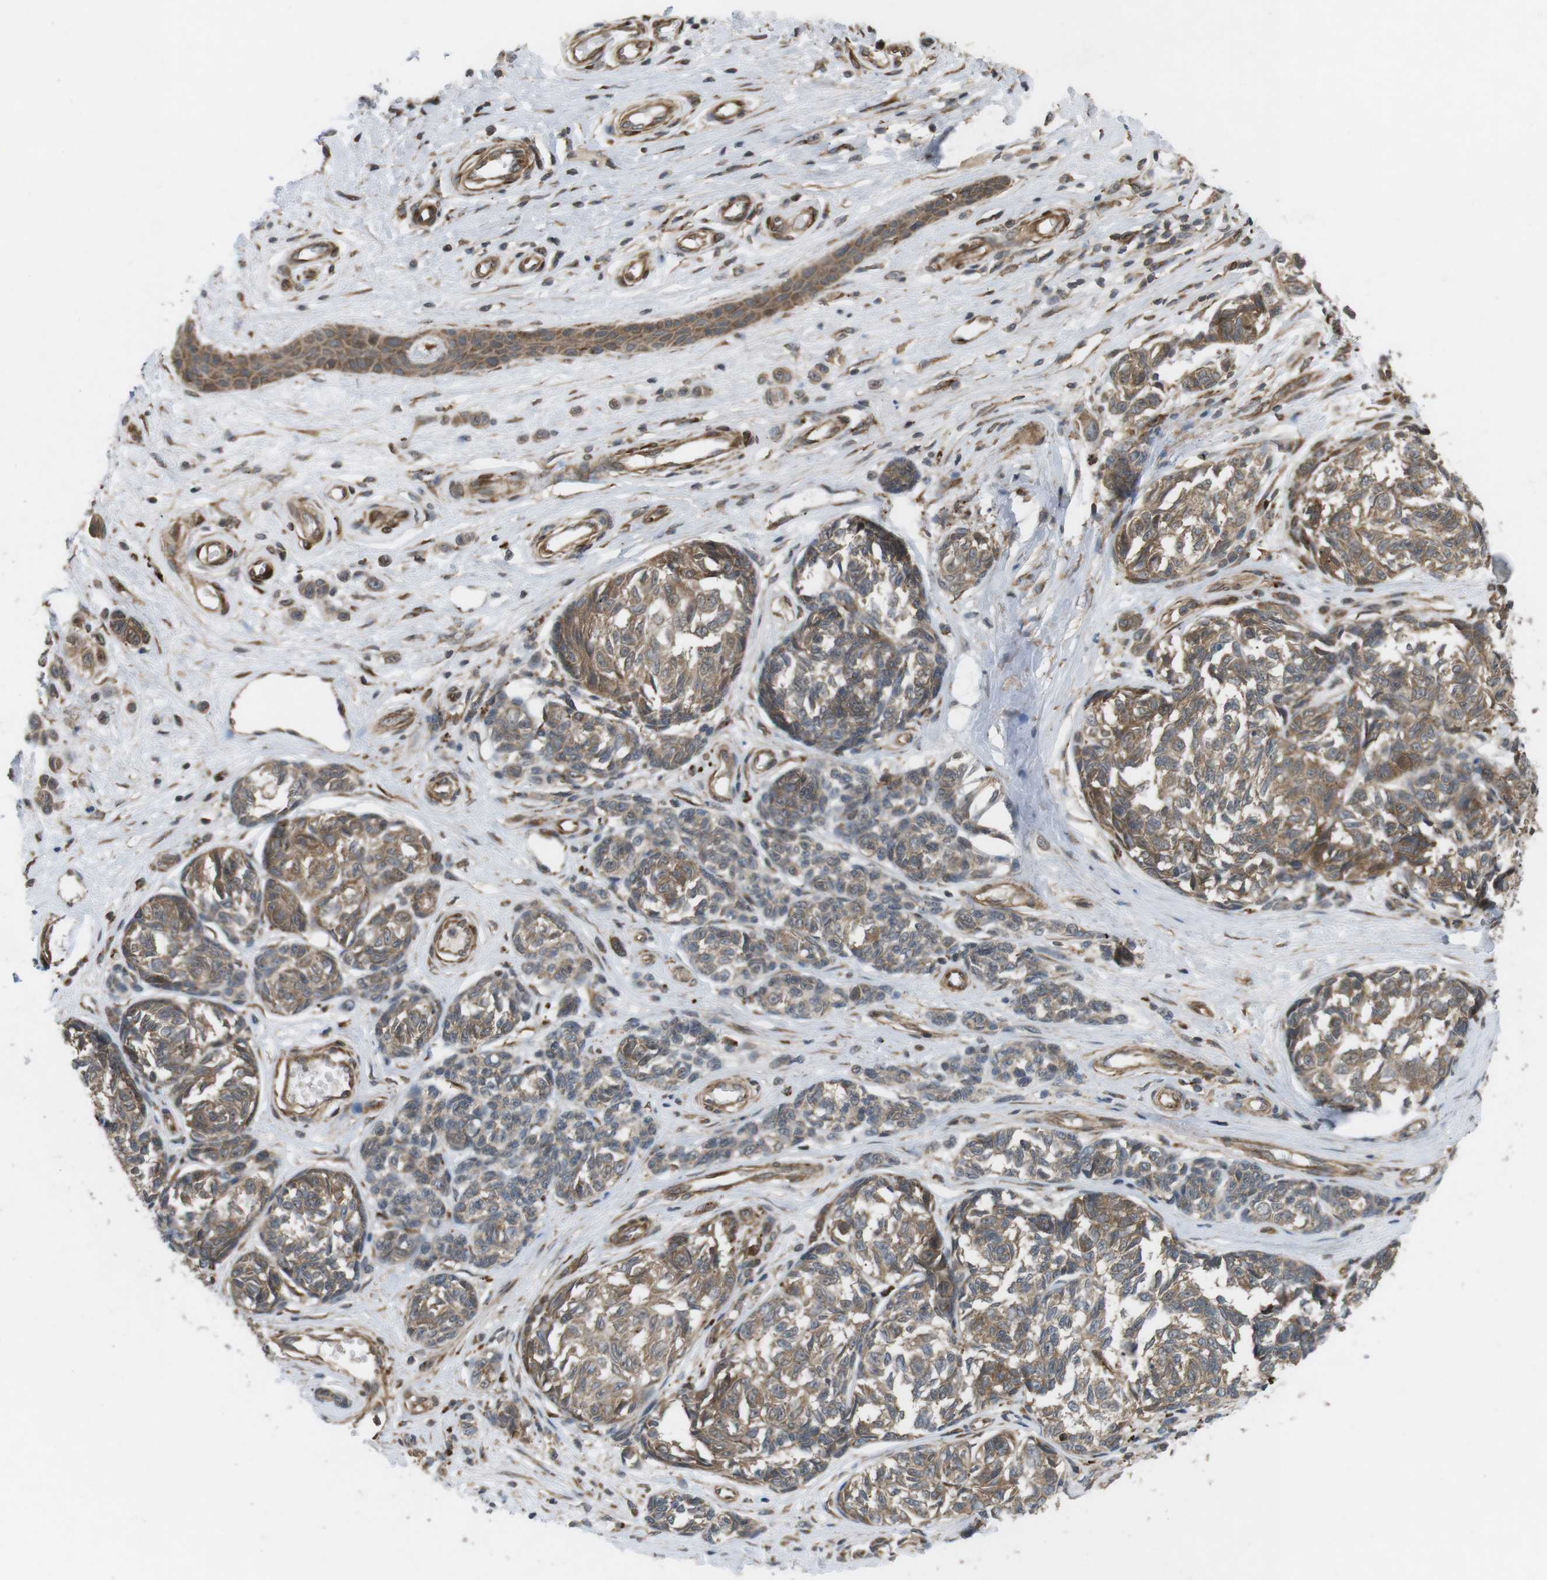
{"staining": {"intensity": "moderate", "quantity": ">75%", "location": "cytoplasmic/membranous"}, "tissue": "melanoma", "cell_type": "Tumor cells", "image_type": "cancer", "snomed": [{"axis": "morphology", "description": "Malignant melanoma, NOS"}, {"axis": "topography", "description": "Skin"}], "caption": "Immunohistochemistry (IHC) histopathology image of malignant melanoma stained for a protein (brown), which shows medium levels of moderate cytoplasmic/membranous positivity in about >75% of tumor cells.", "gene": "KANK2", "patient": {"sex": "female", "age": 64}}